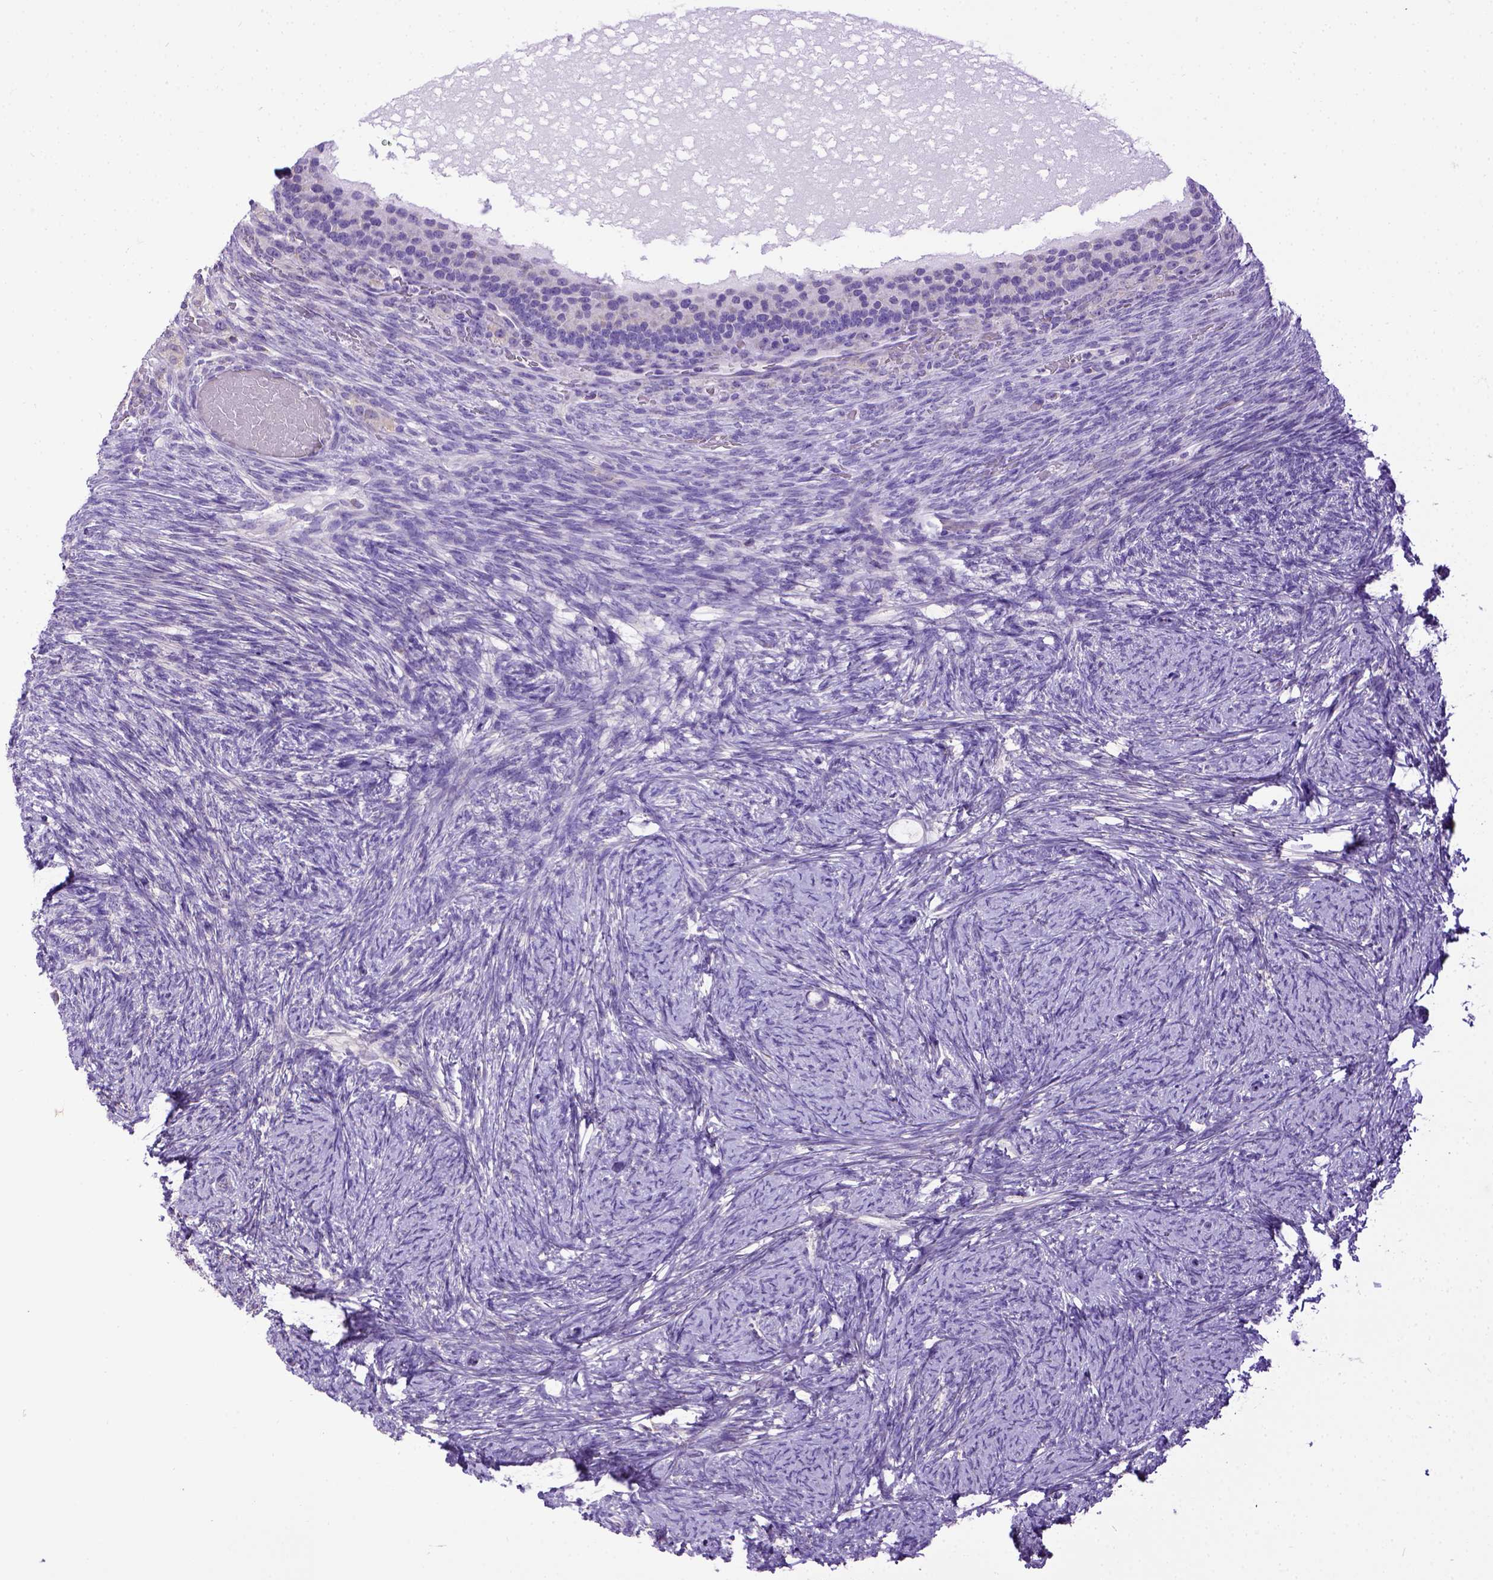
{"staining": {"intensity": "negative", "quantity": "none", "location": "none"}, "tissue": "ovary", "cell_type": "Follicle cells", "image_type": "normal", "snomed": [{"axis": "morphology", "description": "Normal tissue, NOS"}, {"axis": "topography", "description": "Ovary"}], "caption": "This image is of unremarkable ovary stained with immunohistochemistry (IHC) to label a protein in brown with the nuclei are counter-stained blue. There is no expression in follicle cells. (DAB immunohistochemistry with hematoxylin counter stain).", "gene": "SPEF1", "patient": {"sex": "female", "age": 34}}